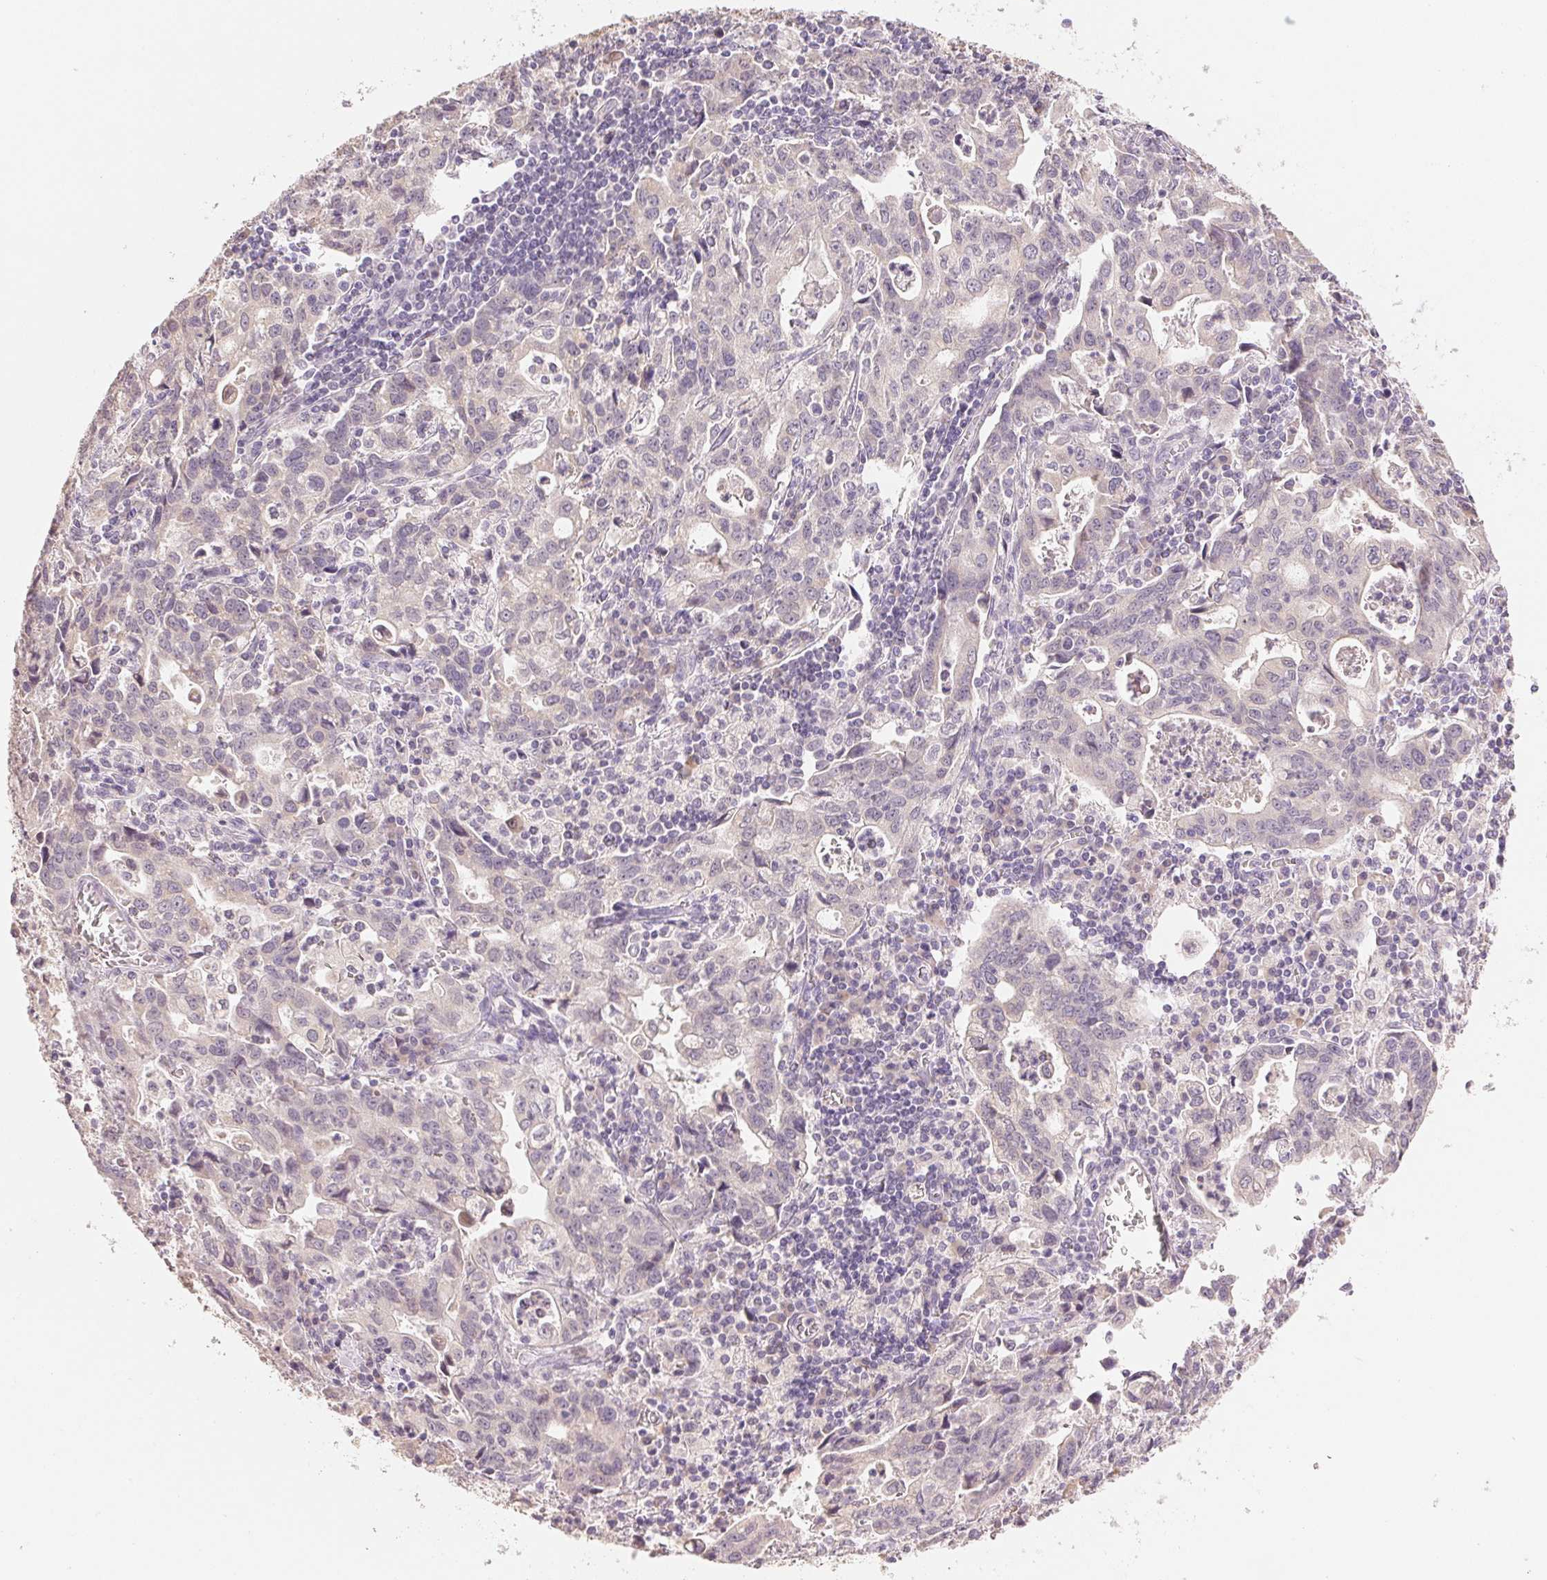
{"staining": {"intensity": "negative", "quantity": "none", "location": "none"}, "tissue": "stomach cancer", "cell_type": "Tumor cells", "image_type": "cancer", "snomed": [{"axis": "morphology", "description": "Adenocarcinoma, NOS"}, {"axis": "topography", "description": "Stomach, upper"}], "caption": "Immunohistochemical staining of stomach cancer (adenocarcinoma) shows no significant staining in tumor cells. (DAB (3,3'-diaminobenzidine) IHC visualized using brightfield microscopy, high magnification).", "gene": "DHCR24", "patient": {"sex": "male", "age": 85}}